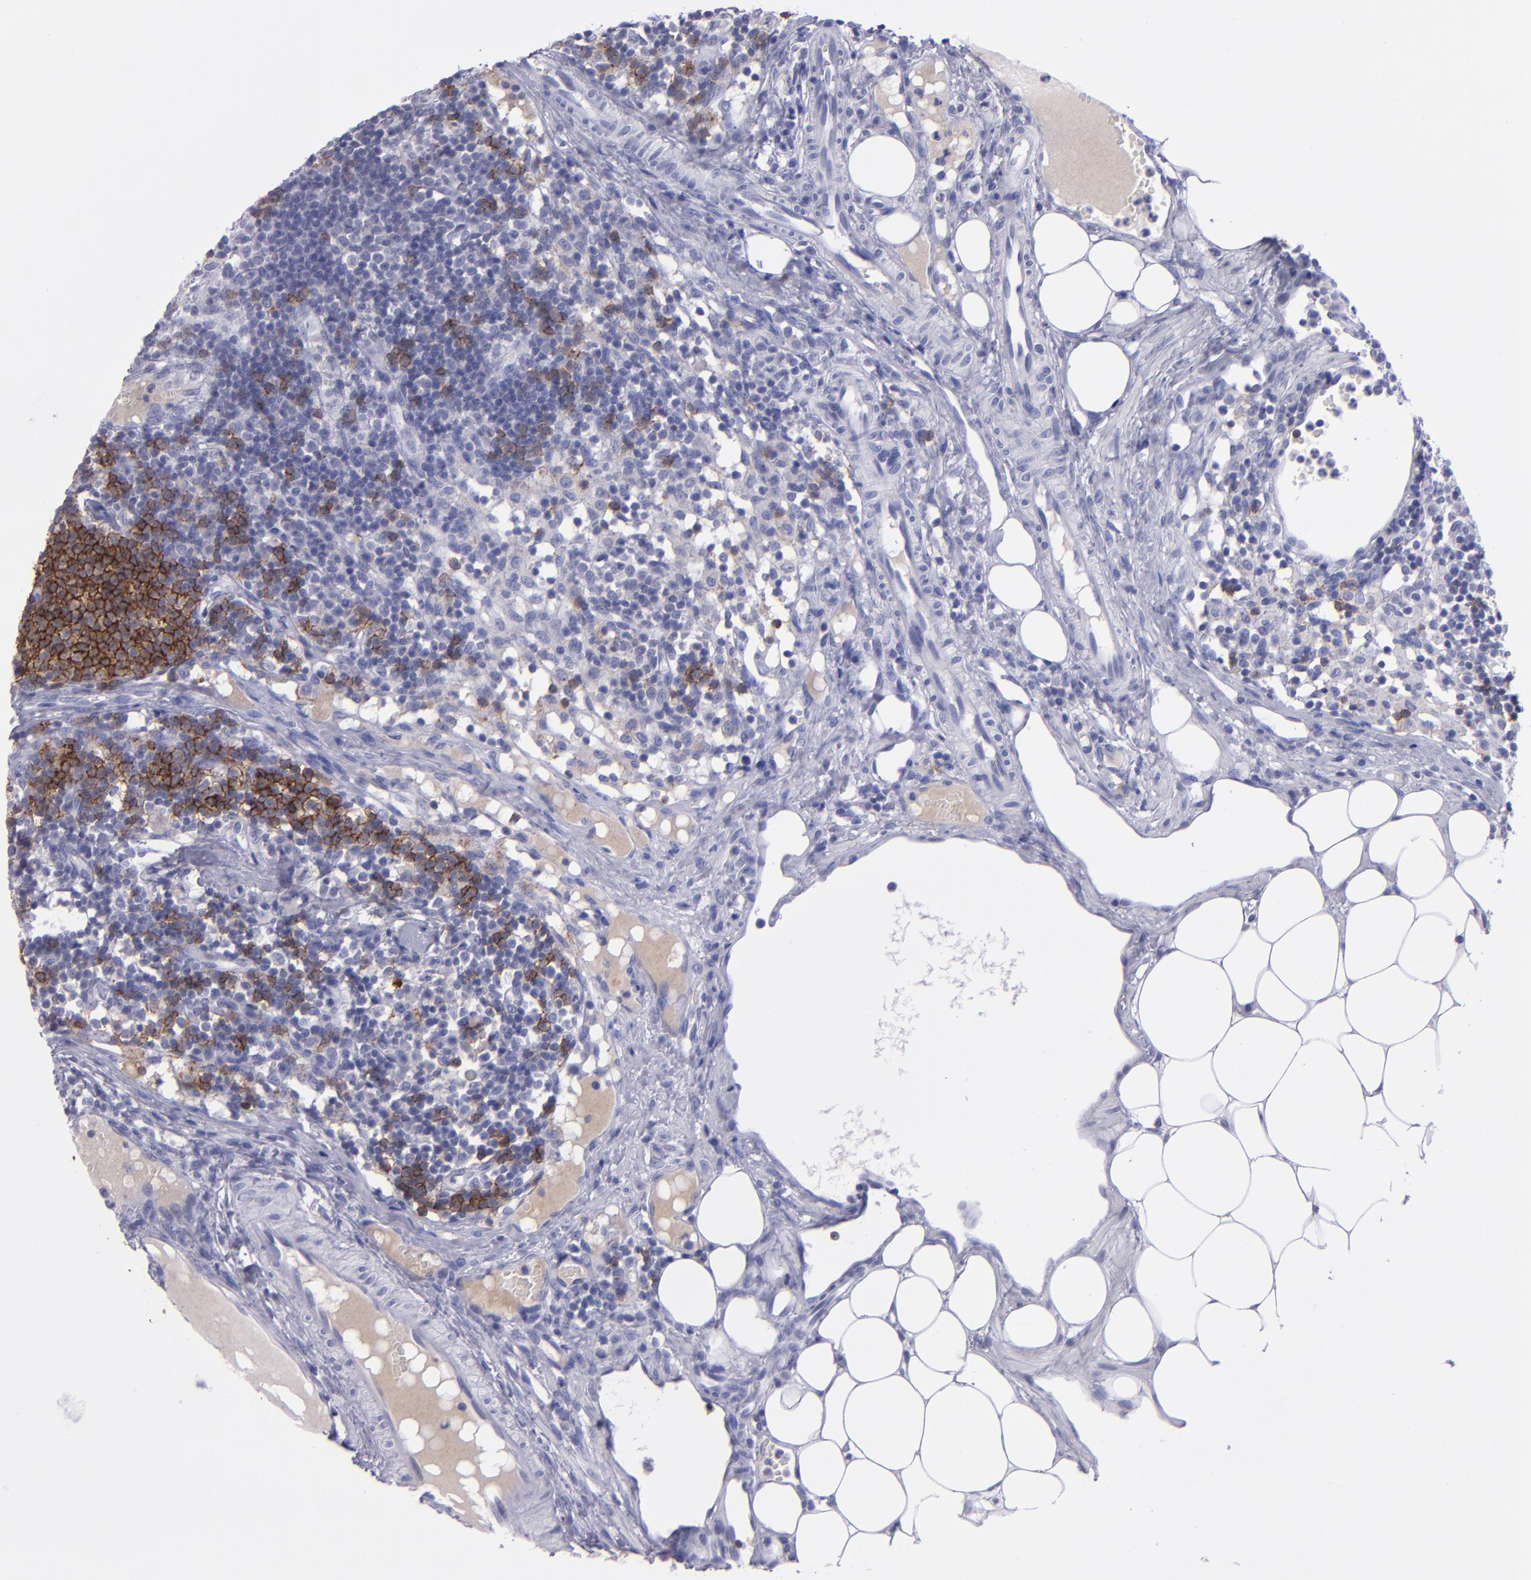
{"staining": {"intensity": "moderate", "quantity": "25%-75%", "location": "cytoplasmic/membranous"}, "tissue": "lymph node", "cell_type": "Germinal center cells", "image_type": "normal", "snomed": [{"axis": "morphology", "description": "Normal tissue, NOS"}, {"axis": "topography", "description": "Lymph node"}], "caption": "The micrograph demonstrates staining of unremarkable lymph node, revealing moderate cytoplasmic/membranous protein expression (brown color) within germinal center cells. (Brightfield microscopy of DAB IHC at high magnification).", "gene": "CD37", "patient": {"sex": "female", "age": 42}}